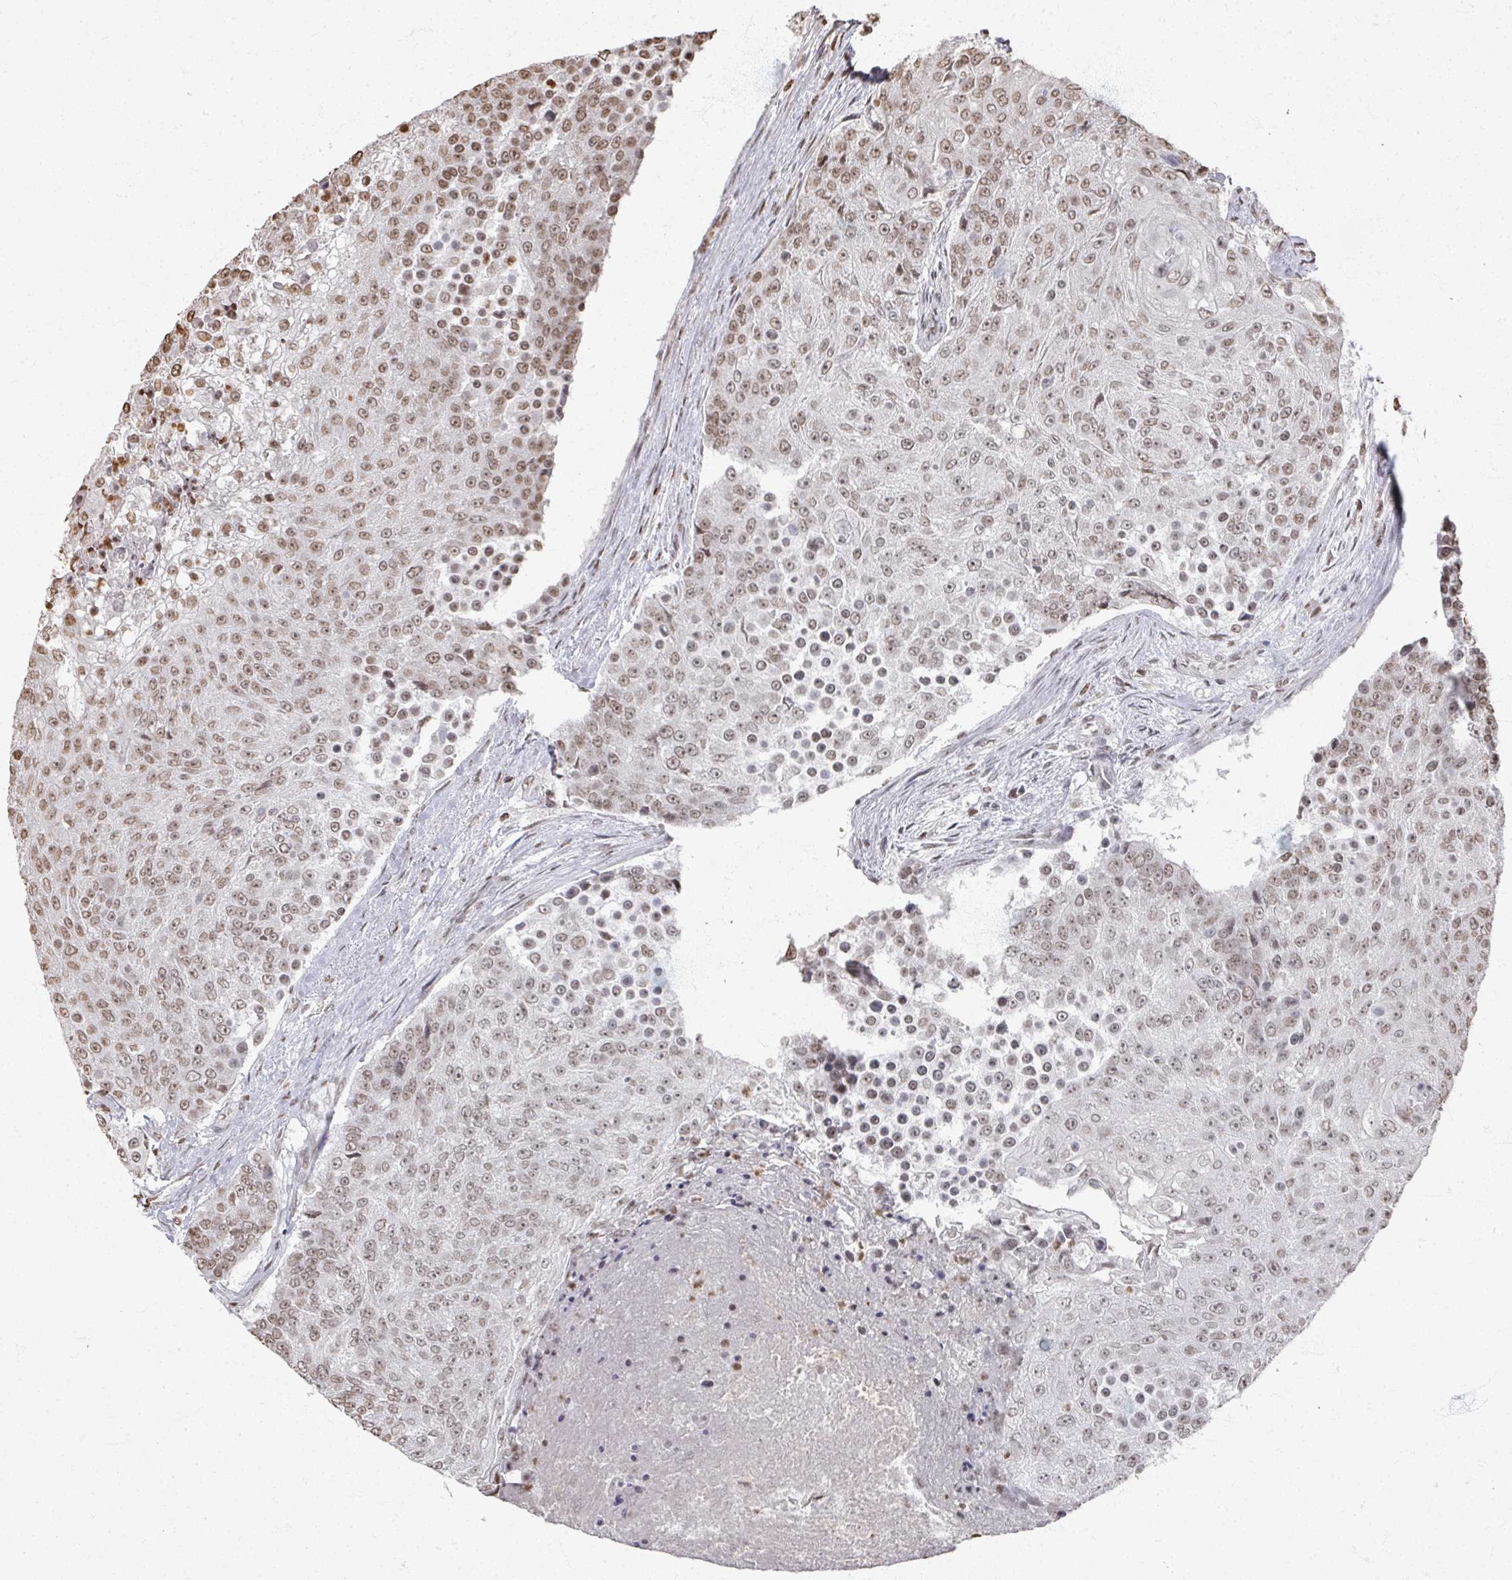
{"staining": {"intensity": "moderate", "quantity": "25%-75%", "location": "nuclear"}, "tissue": "urothelial cancer", "cell_type": "Tumor cells", "image_type": "cancer", "snomed": [{"axis": "morphology", "description": "Urothelial carcinoma, High grade"}, {"axis": "topography", "description": "Urinary bladder"}], "caption": "Urothelial carcinoma (high-grade) tissue displays moderate nuclear positivity in about 25%-75% of tumor cells (IHC, brightfield microscopy, high magnification).", "gene": "DCUN1D5", "patient": {"sex": "female", "age": 63}}